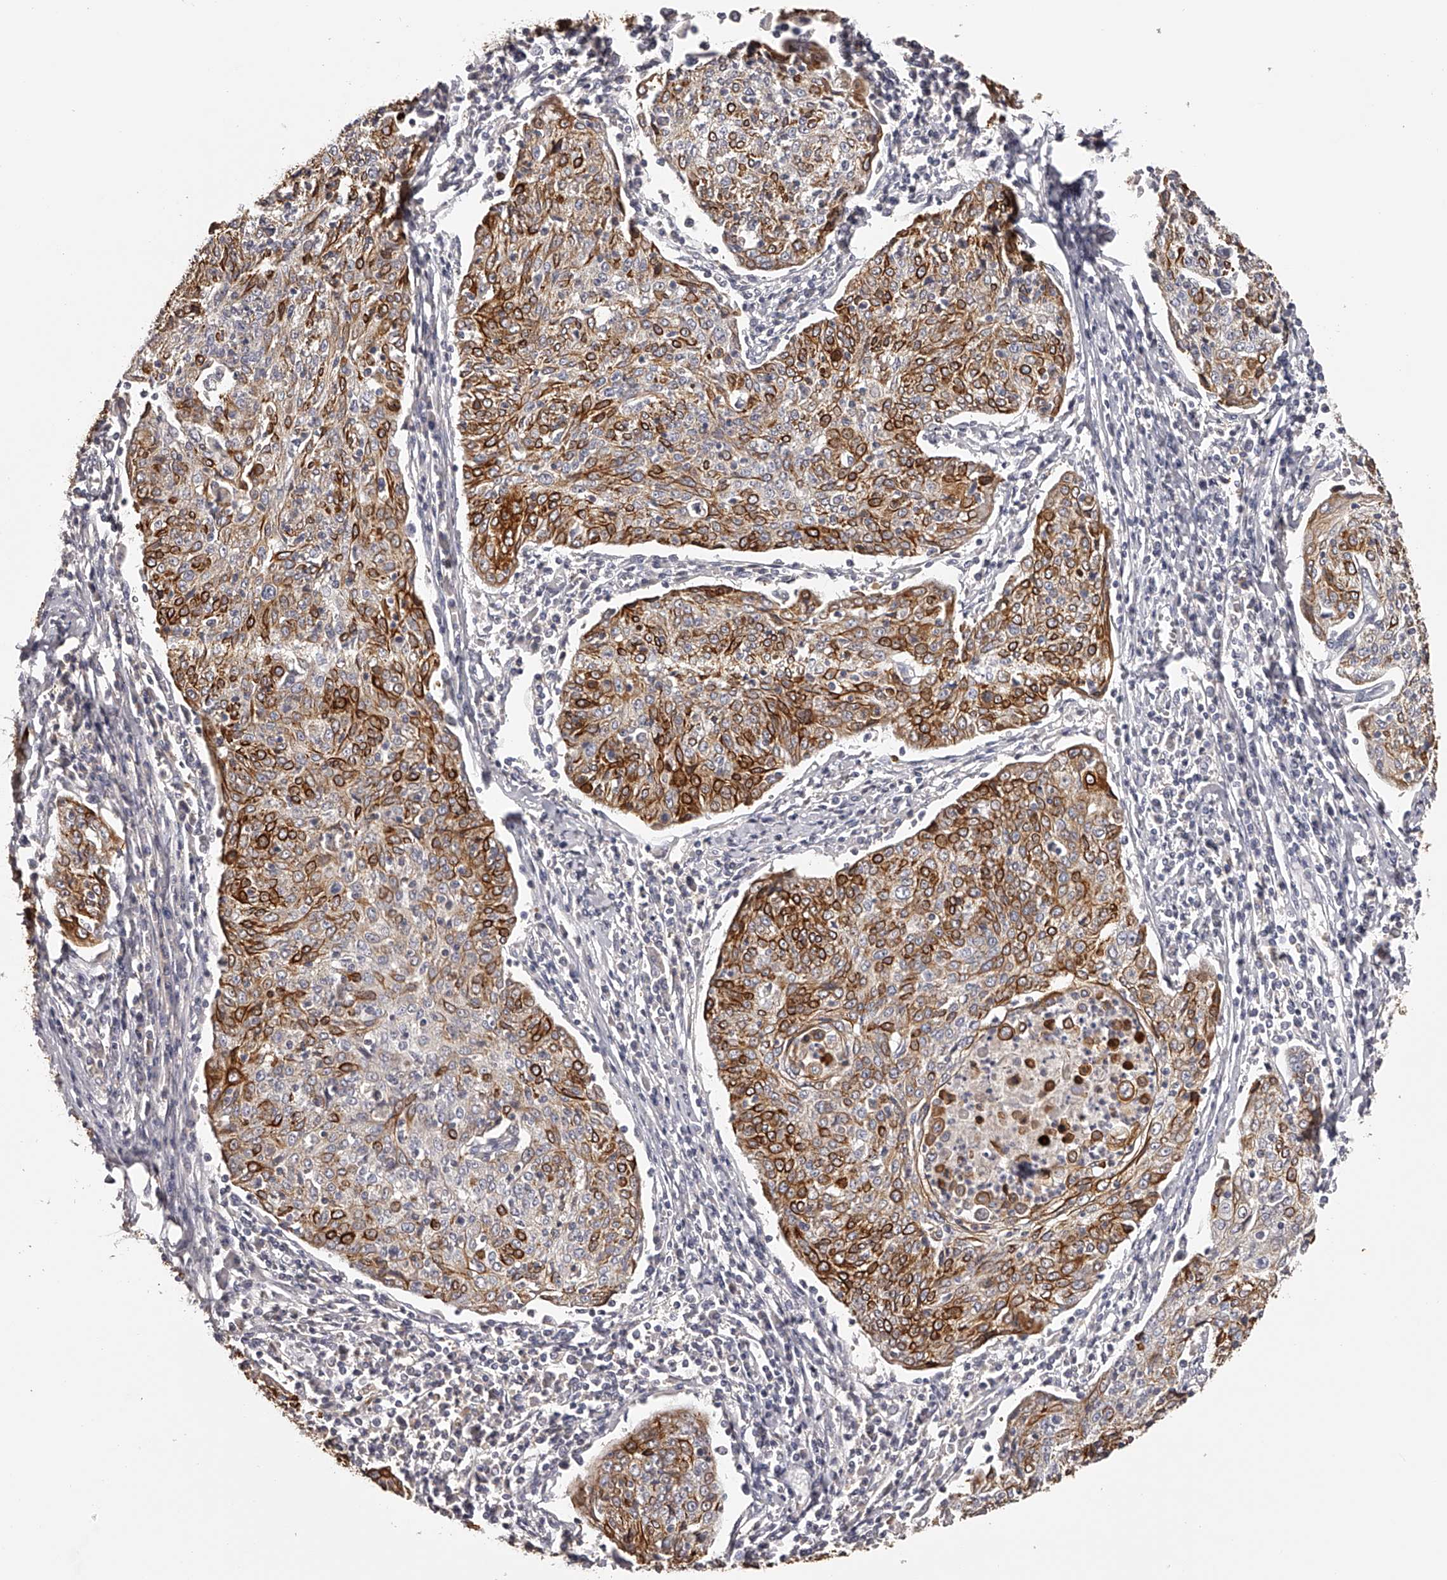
{"staining": {"intensity": "strong", "quantity": "25%-75%", "location": "cytoplasmic/membranous"}, "tissue": "cervical cancer", "cell_type": "Tumor cells", "image_type": "cancer", "snomed": [{"axis": "morphology", "description": "Squamous cell carcinoma, NOS"}, {"axis": "topography", "description": "Cervix"}], "caption": "Tumor cells demonstrate high levels of strong cytoplasmic/membranous expression in approximately 25%-75% of cells in human cervical cancer. The staining was performed using DAB, with brown indicating positive protein expression. Nuclei are stained blue with hematoxylin.", "gene": "TNN", "patient": {"sex": "female", "age": 48}}